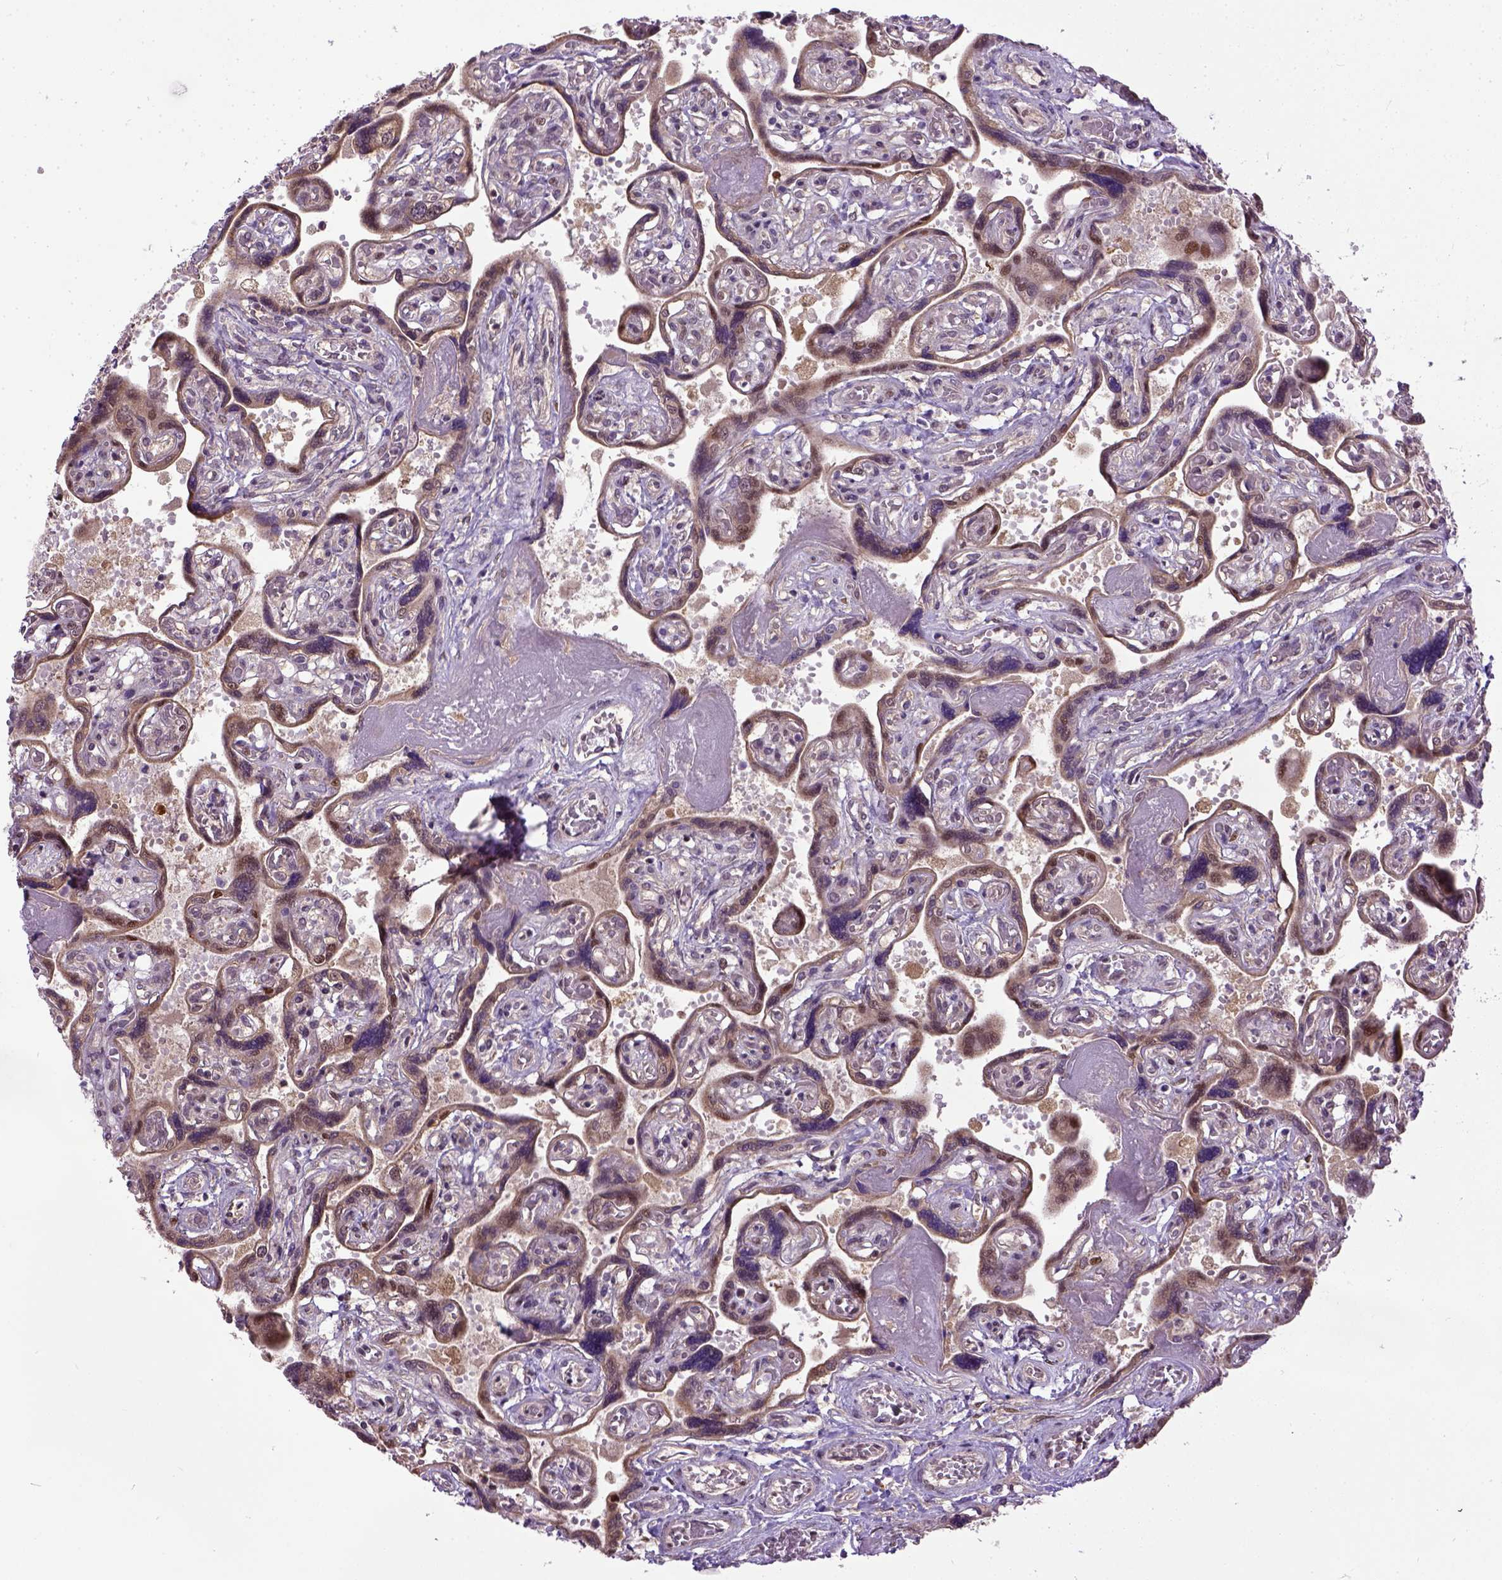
{"staining": {"intensity": "strong", "quantity": ">75%", "location": "nuclear"}, "tissue": "placenta", "cell_type": "Decidual cells", "image_type": "normal", "snomed": [{"axis": "morphology", "description": "Normal tissue, NOS"}, {"axis": "topography", "description": "Placenta"}], "caption": "IHC of unremarkable human placenta shows high levels of strong nuclear expression in approximately >75% of decidual cells.", "gene": "UBA3", "patient": {"sex": "female", "age": 32}}